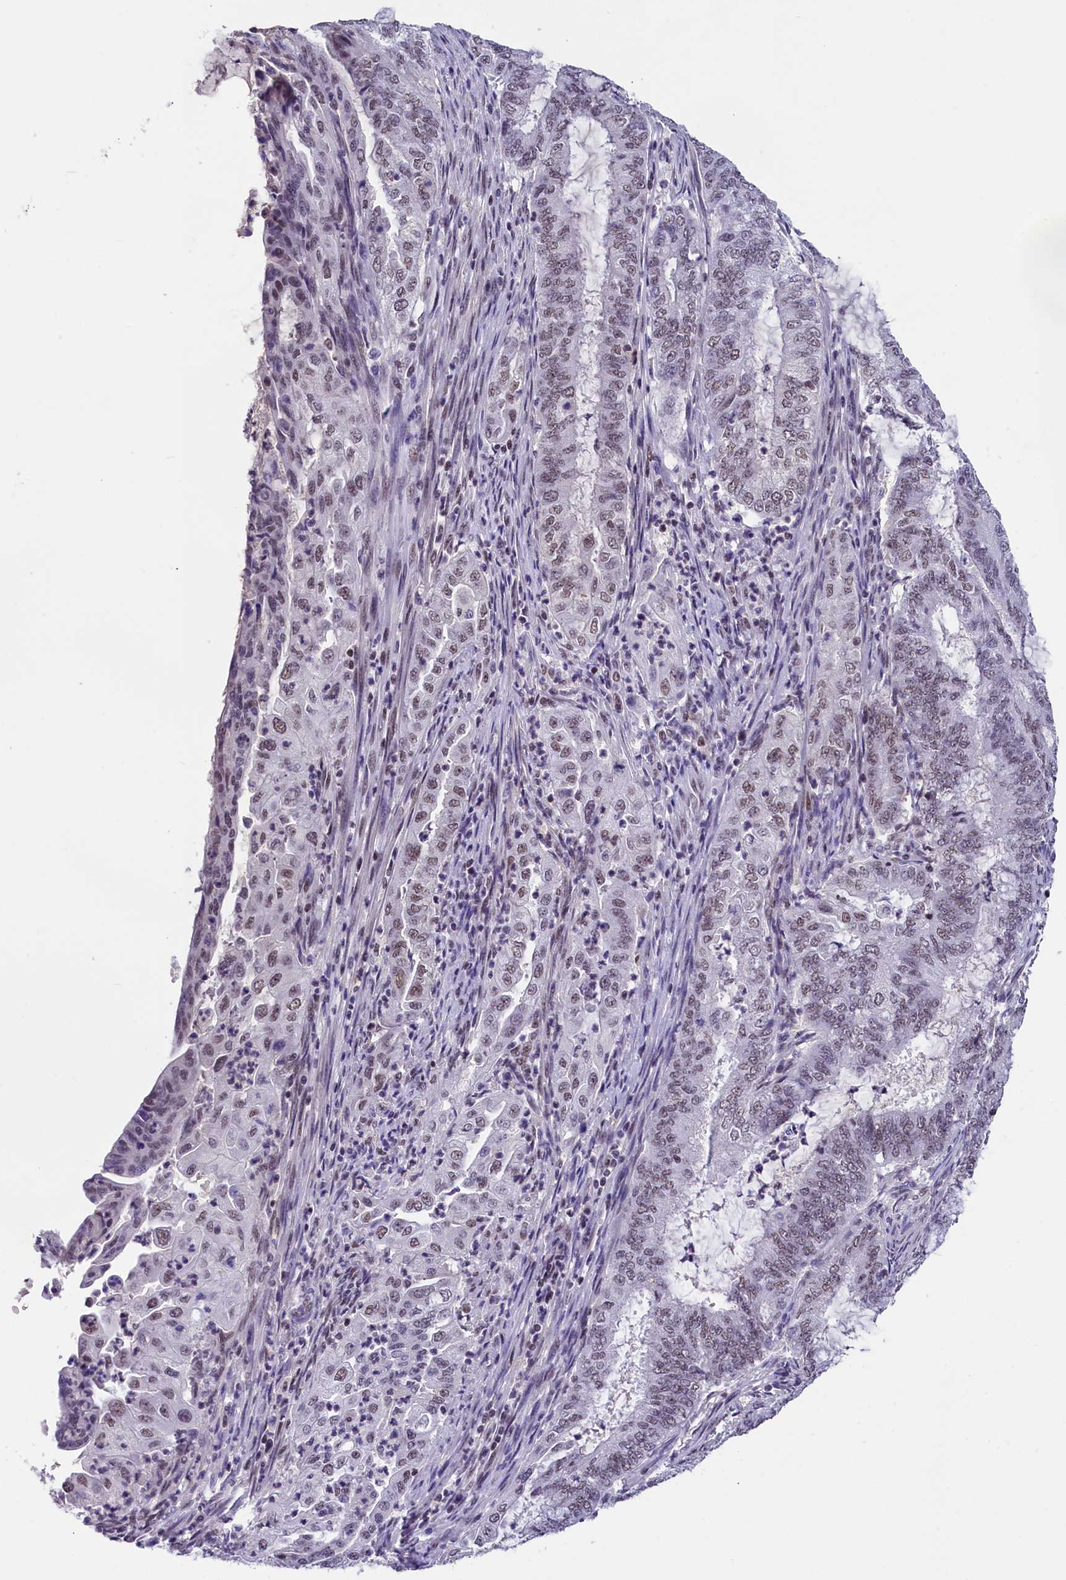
{"staining": {"intensity": "weak", "quantity": "25%-75%", "location": "nuclear"}, "tissue": "endometrial cancer", "cell_type": "Tumor cells", "image_type": "cancer", "snomed": [{"axis": "morphology", "description": "Adenocarcinoma, NOS"}, {"axis": "topography", "description": "Endometrium"}], "caption": "Weak nuclear expression for a protein is present in about 25%-75% of tumor cells of adenocarcinoma (endometrial) using IHC.", "gene": "ZC3H4", "patient": {"sex": "female", "age": 51}}